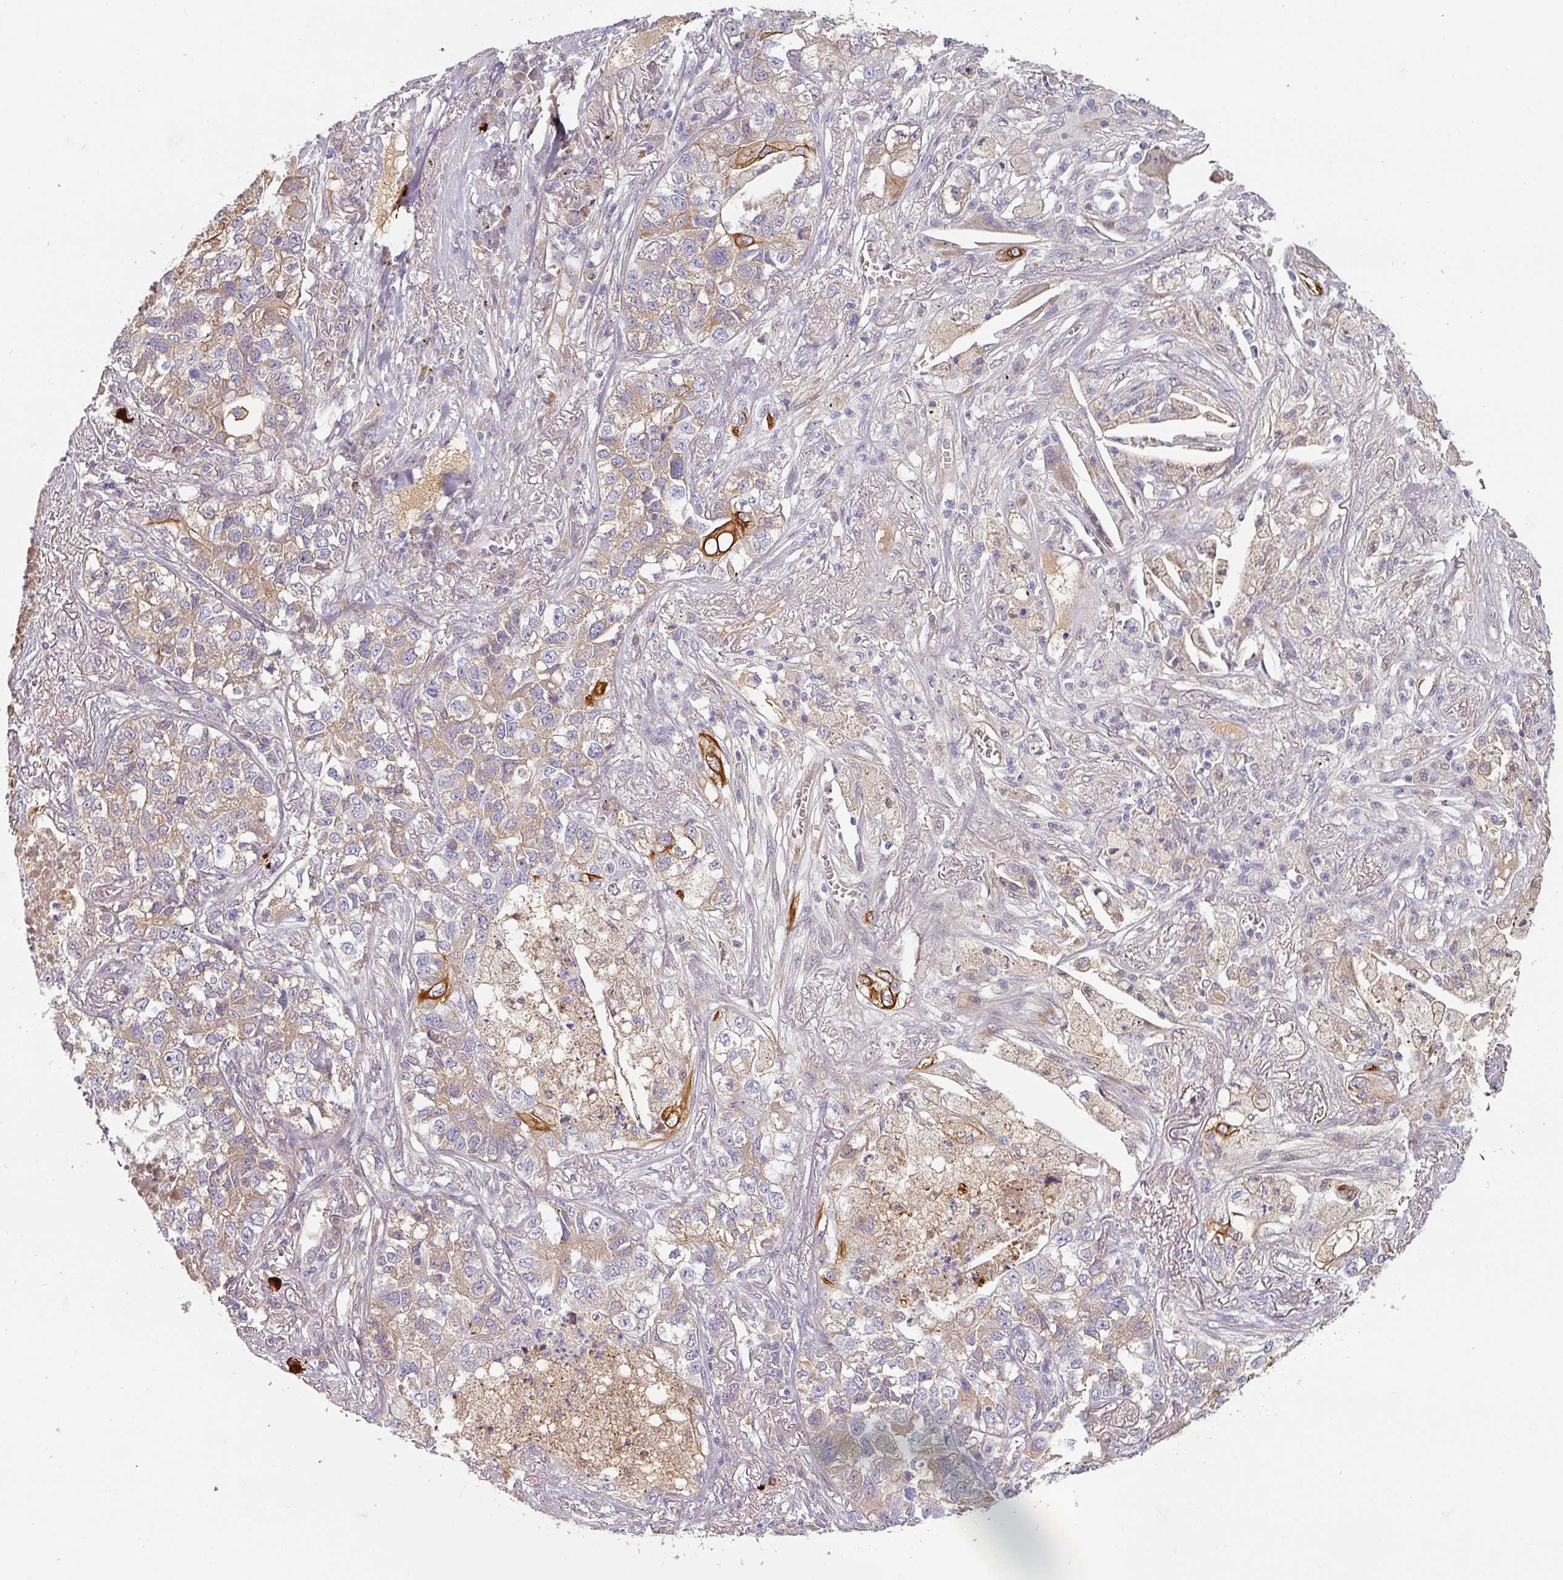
{"staining": {"intensity": "weak", "quantity": "25%-75%", "location": "cytoplasmic/membranous"}, "tissue": "lung cancer", "cell_type": "Tumor cells", "image_type": "cancer", "snomed": [{"axis": "morphology", "description": "Adenocarcinoma, NOS"}, {"axis": "topography", "description": "Lung"}], "caption": "Weak cytoplasmic/membranous protein staining is identified in approximately 25%-75% of tumor cells in lung cancer.", "gene": "CEP78", "patient": {"sex": "male", "age": 49}}